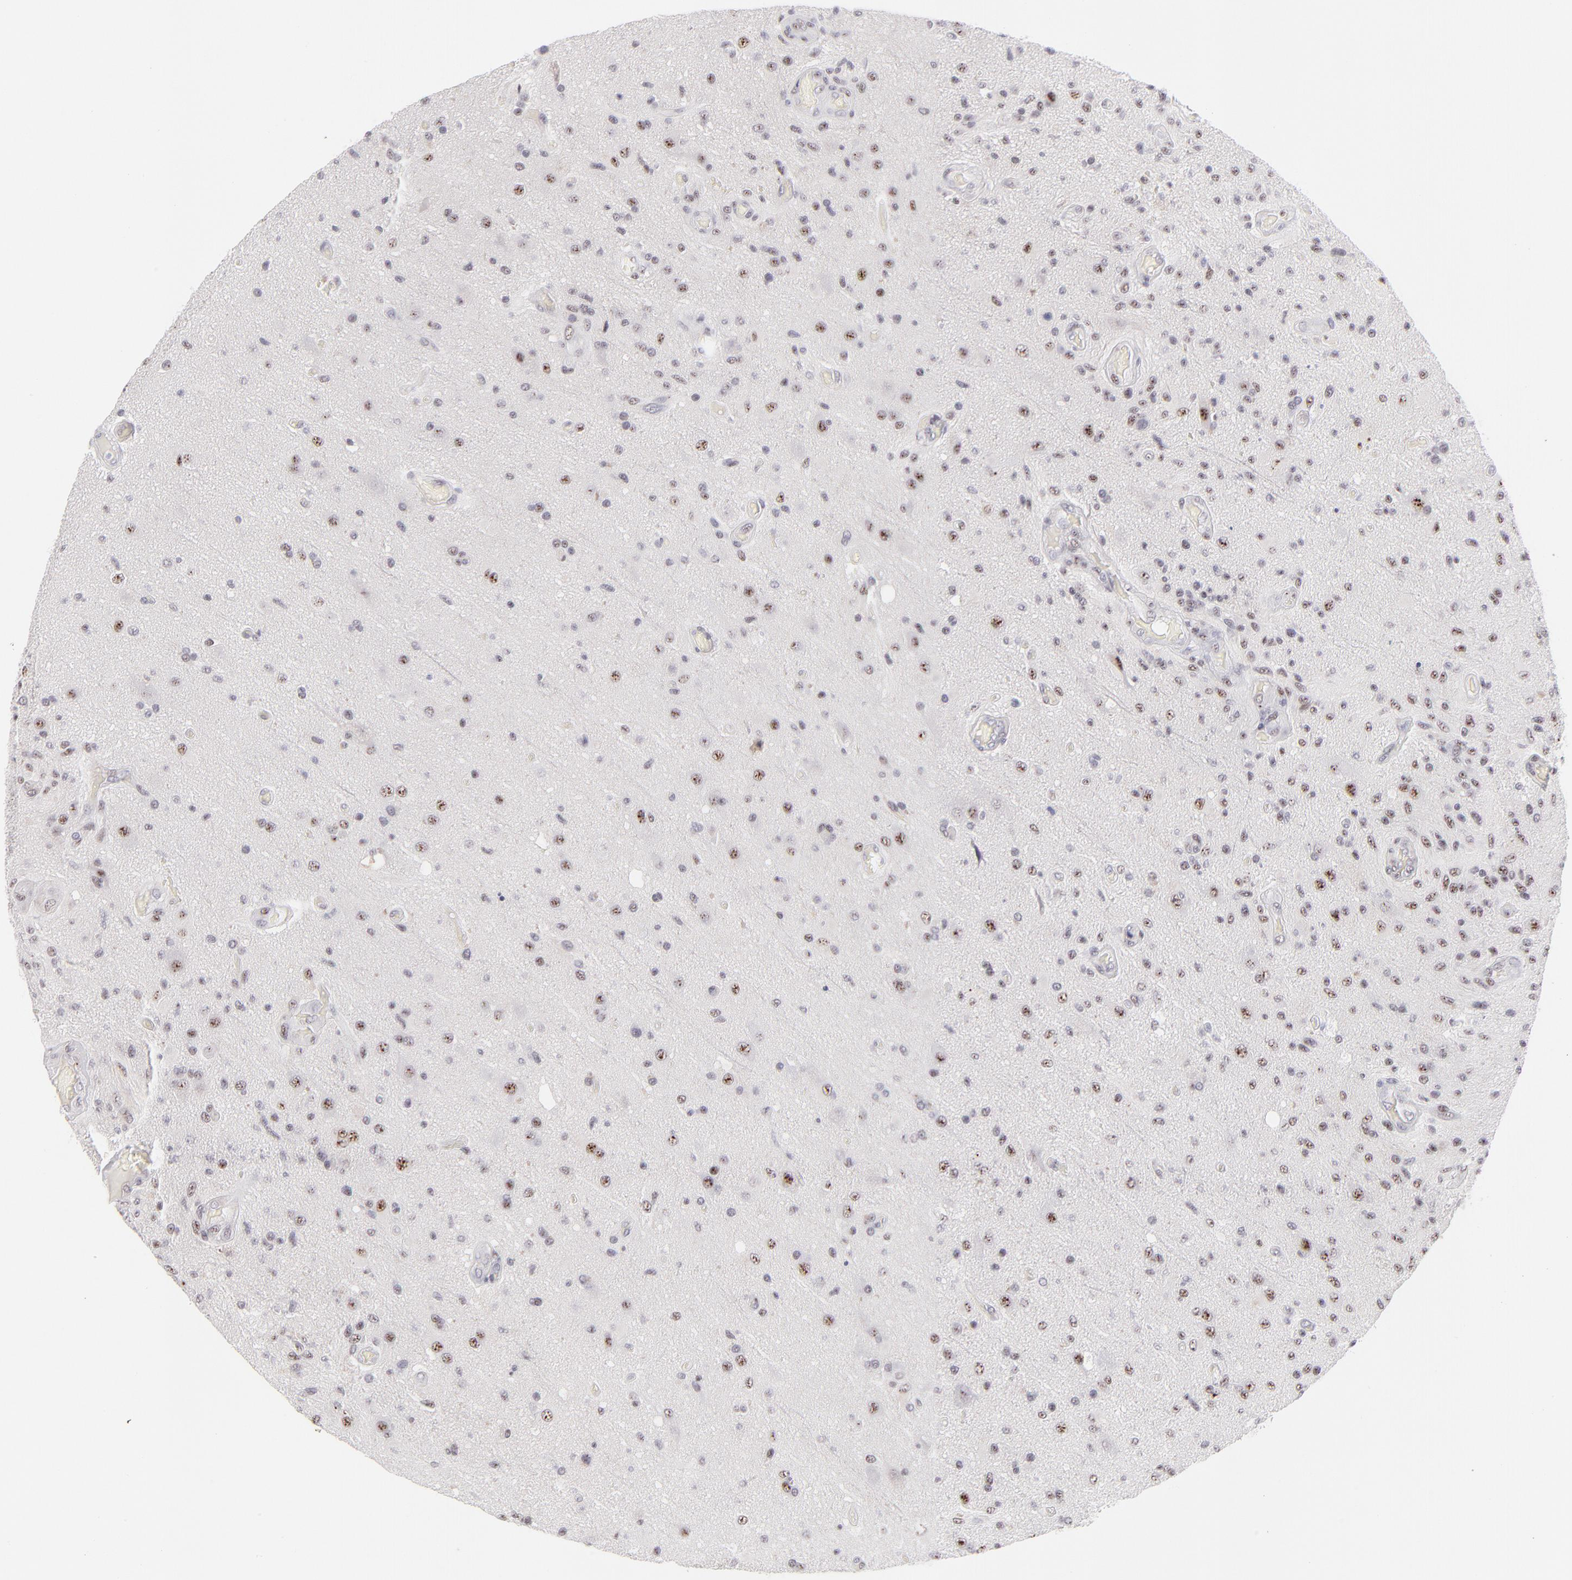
{"staining": {"intensity": "moderate", "quantity": "25%-75%", "location": "nuclear"}, "tissue": "glioma", "cell_type": "Tumor cells", "image_type": "cancer", "snomed": [{"axis": "morphology", "description": "Normal tissue, NOS"}, {"axis": "morphology", "description": "Glioma, malignant, High grade"}, {"axis": "topography", "description": "Cerebral cortex"}], "caption": "This is an image of immunohistochemistry staining of malignant glioma (high-grade), which shows moderate expression in the nuclear of tumor cells.", "gene": "CDC25C", "patient": {"sex": "male", "age": 77}}